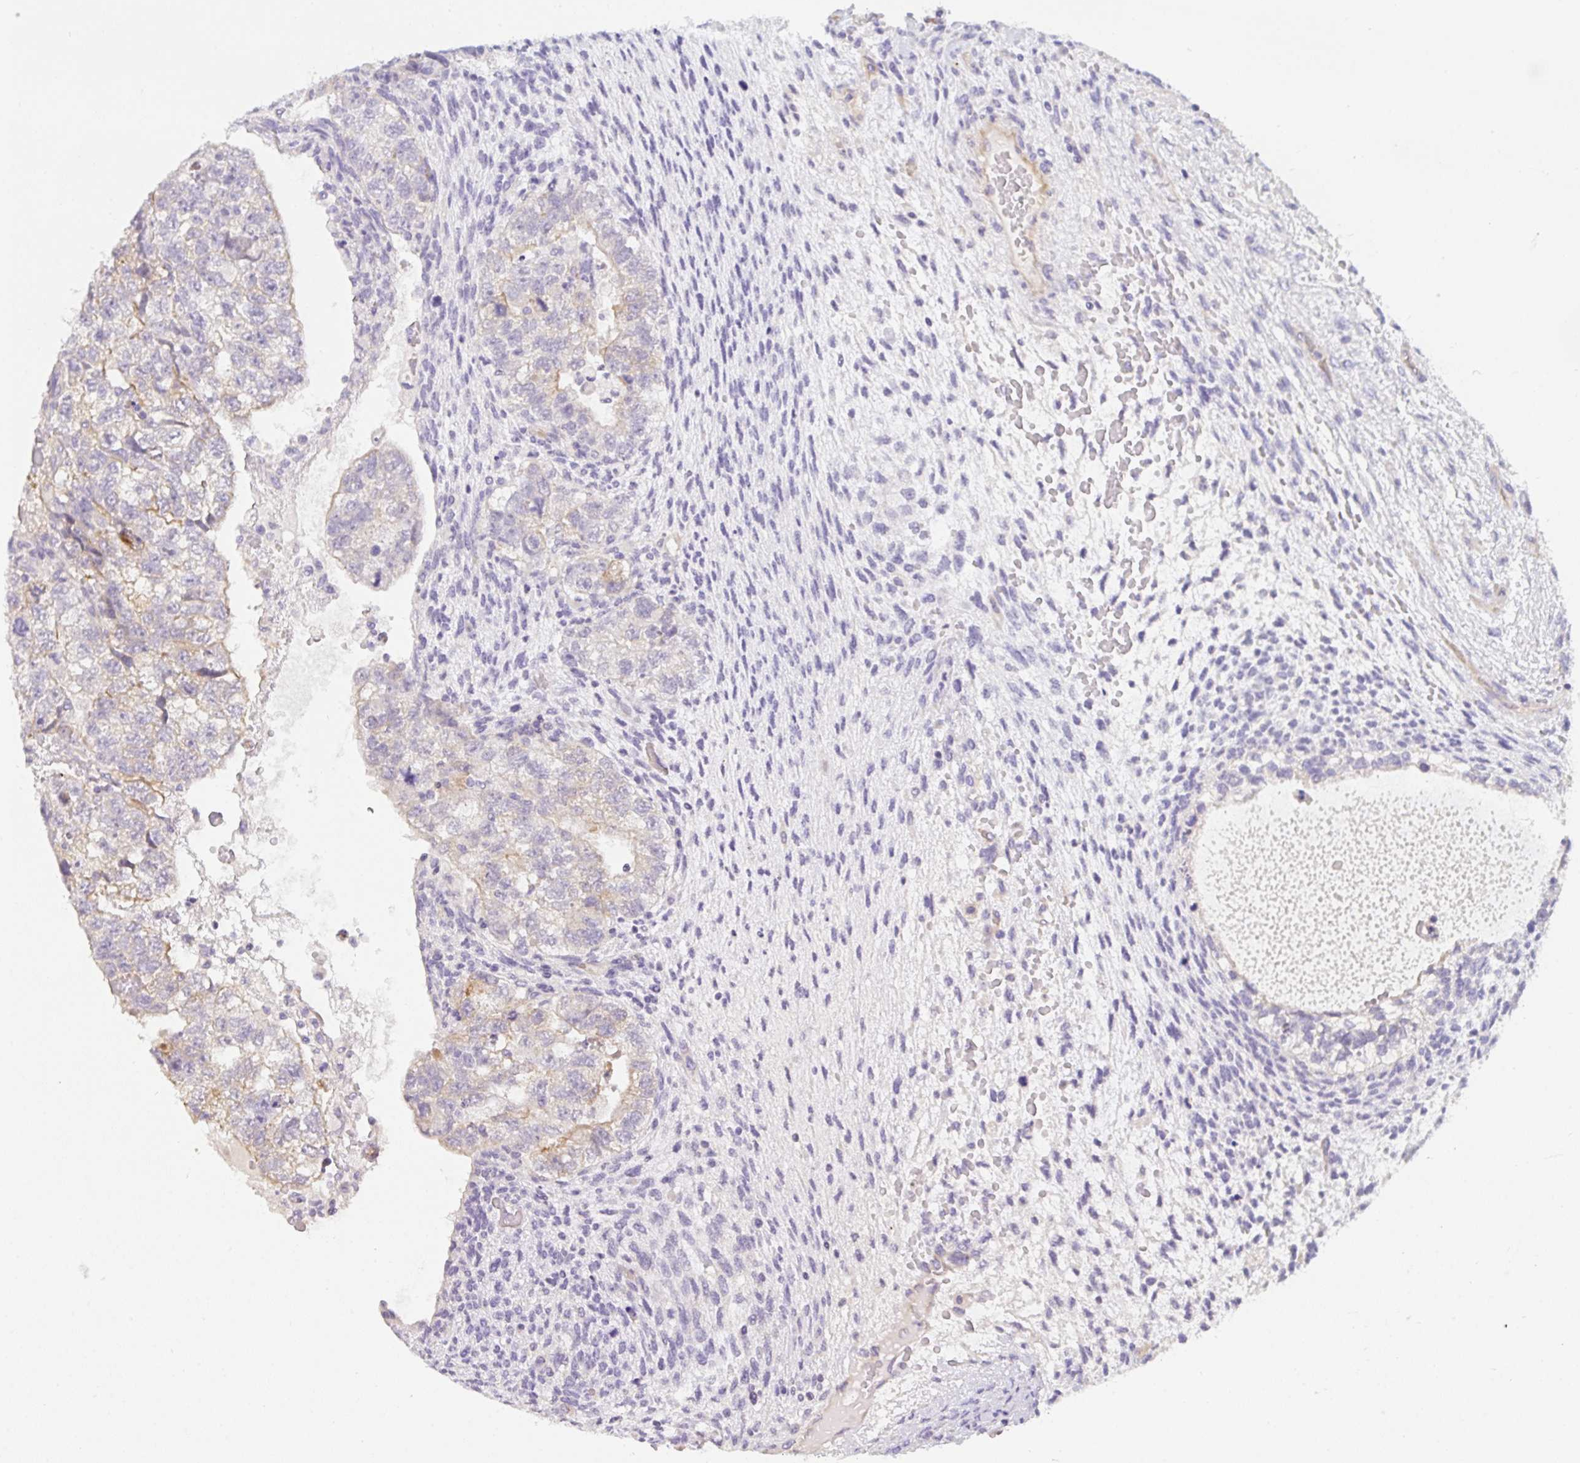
{"staining": {"intensity": "weak", "quantity": "25%-75%", "location": "cytoplasmic/membranous"}, "tissue": "testis cancer", "cell_type": "Tumor cells", "image_type": "cancer", "snomed": [{"axis": "morphology", "description": "Normal tissue, NOS"}, {"axis": "morphology", "description": "Carcinoma, Embryonal, NOS"}, {"axis": "topography", "description": "Testis"}], "caption": "Weak cytoplasmic/membranous staining is seen in approximately 25%-75% of tumor cells in embryonal carcinoma (testis).", "gene": "FILIP1", "patient": {"sex": "male", "age": 36}}